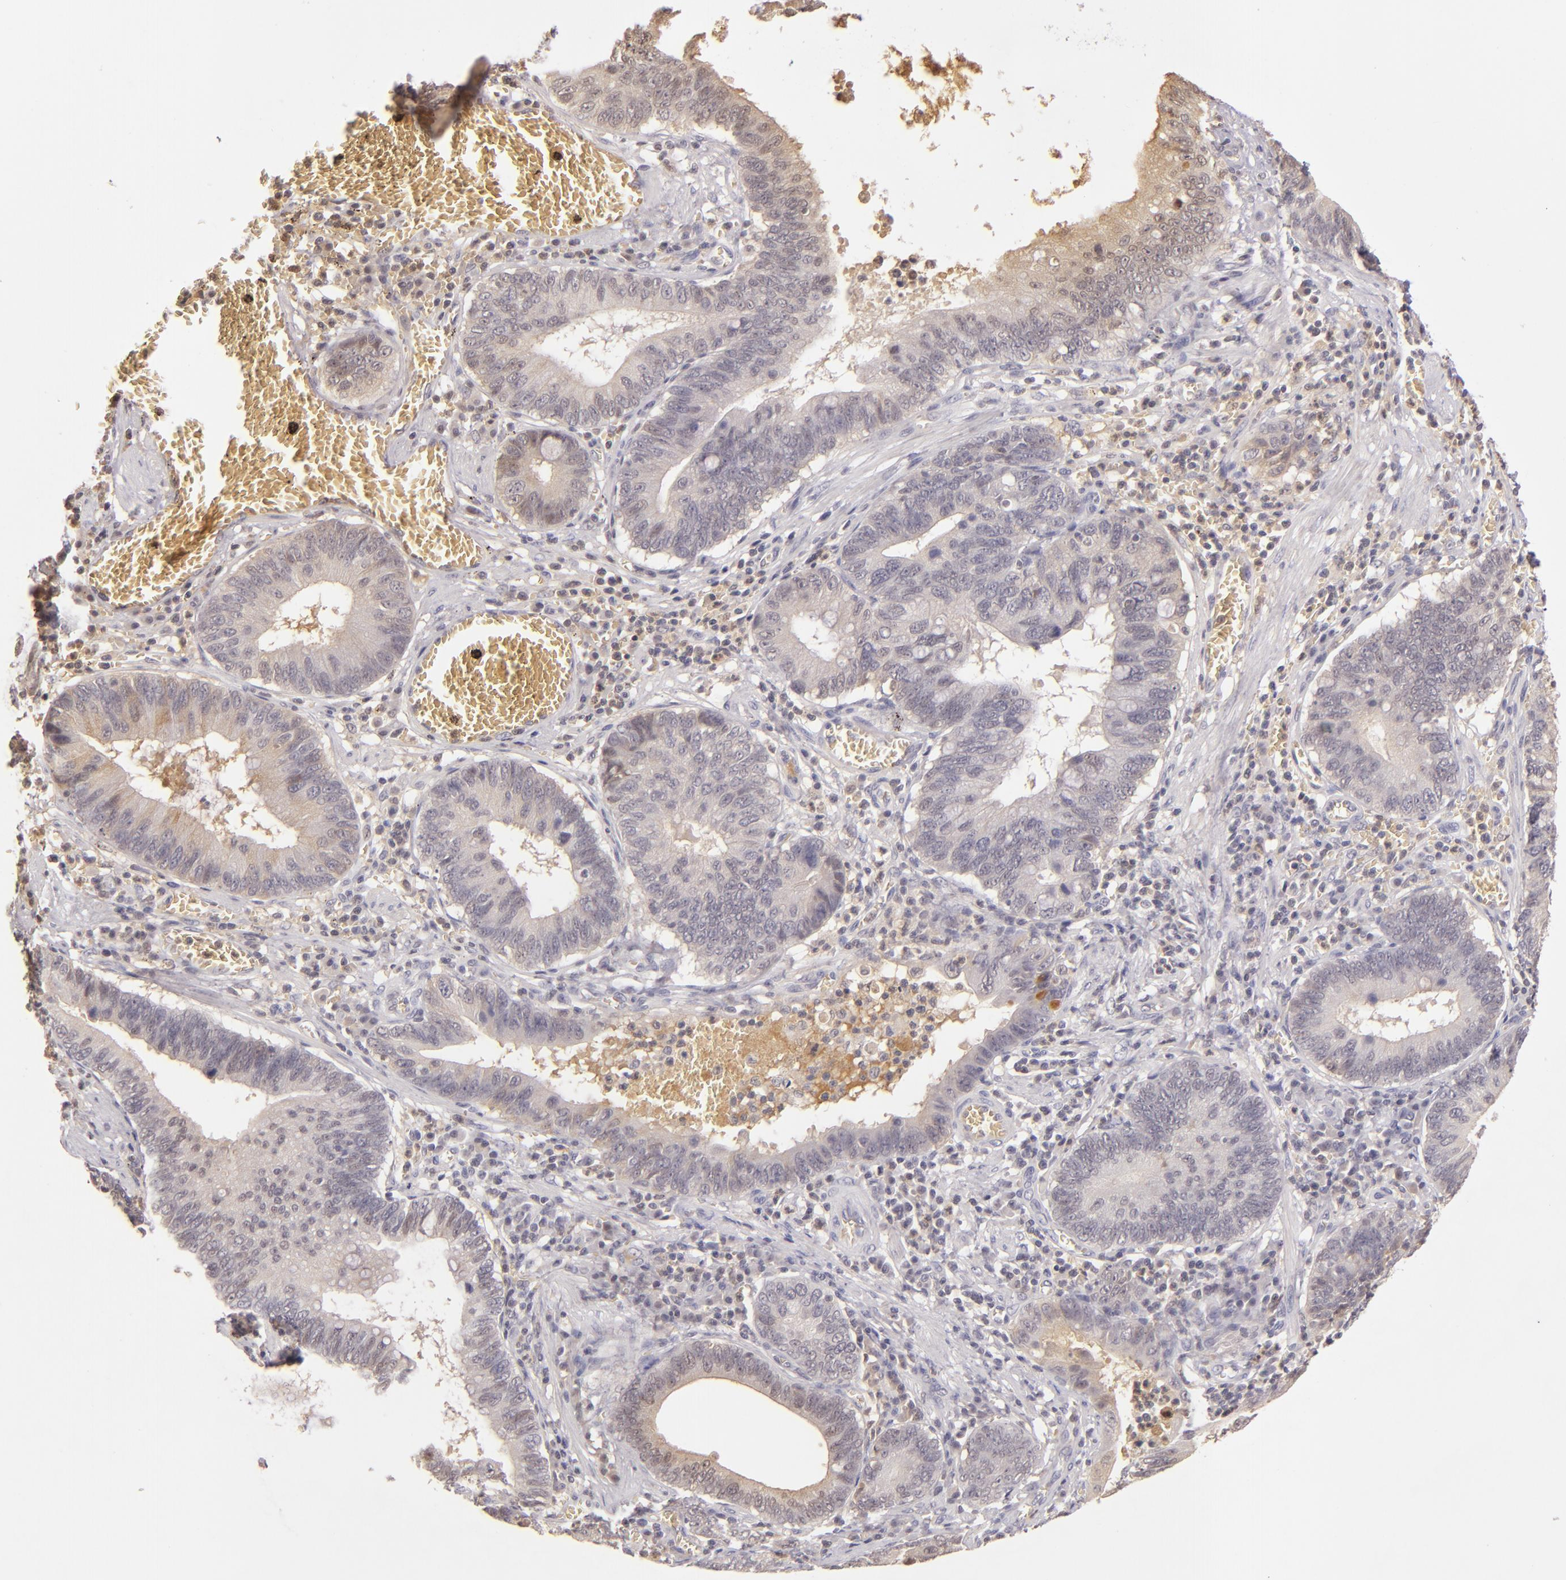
{"staining": {"intensity": "weak", "quantity": ">75%", "location": "cytoplasmic/membranous"}, "tissue": "stomach cancer", "cell_type": "Tumor cells", "image_type": "cancer", "snomed": [{"axis": "morphology", "description": "Adenocarcinoma, NOS"}, {"axis": "topography", "description": "Stomach"}, {"axis": "topography", "description": "Gastric cardia"}], "caption": "DAB (3,3'-diaminobenzidine) immunohistochemical staining of human stomach cancer (adenocarcinoma) displays weak cytoplasmic/membranous protein positivity in about >75% of tumor cells.", "gene": "LRG1", "patient": {"sex": "male", "age": 59}}